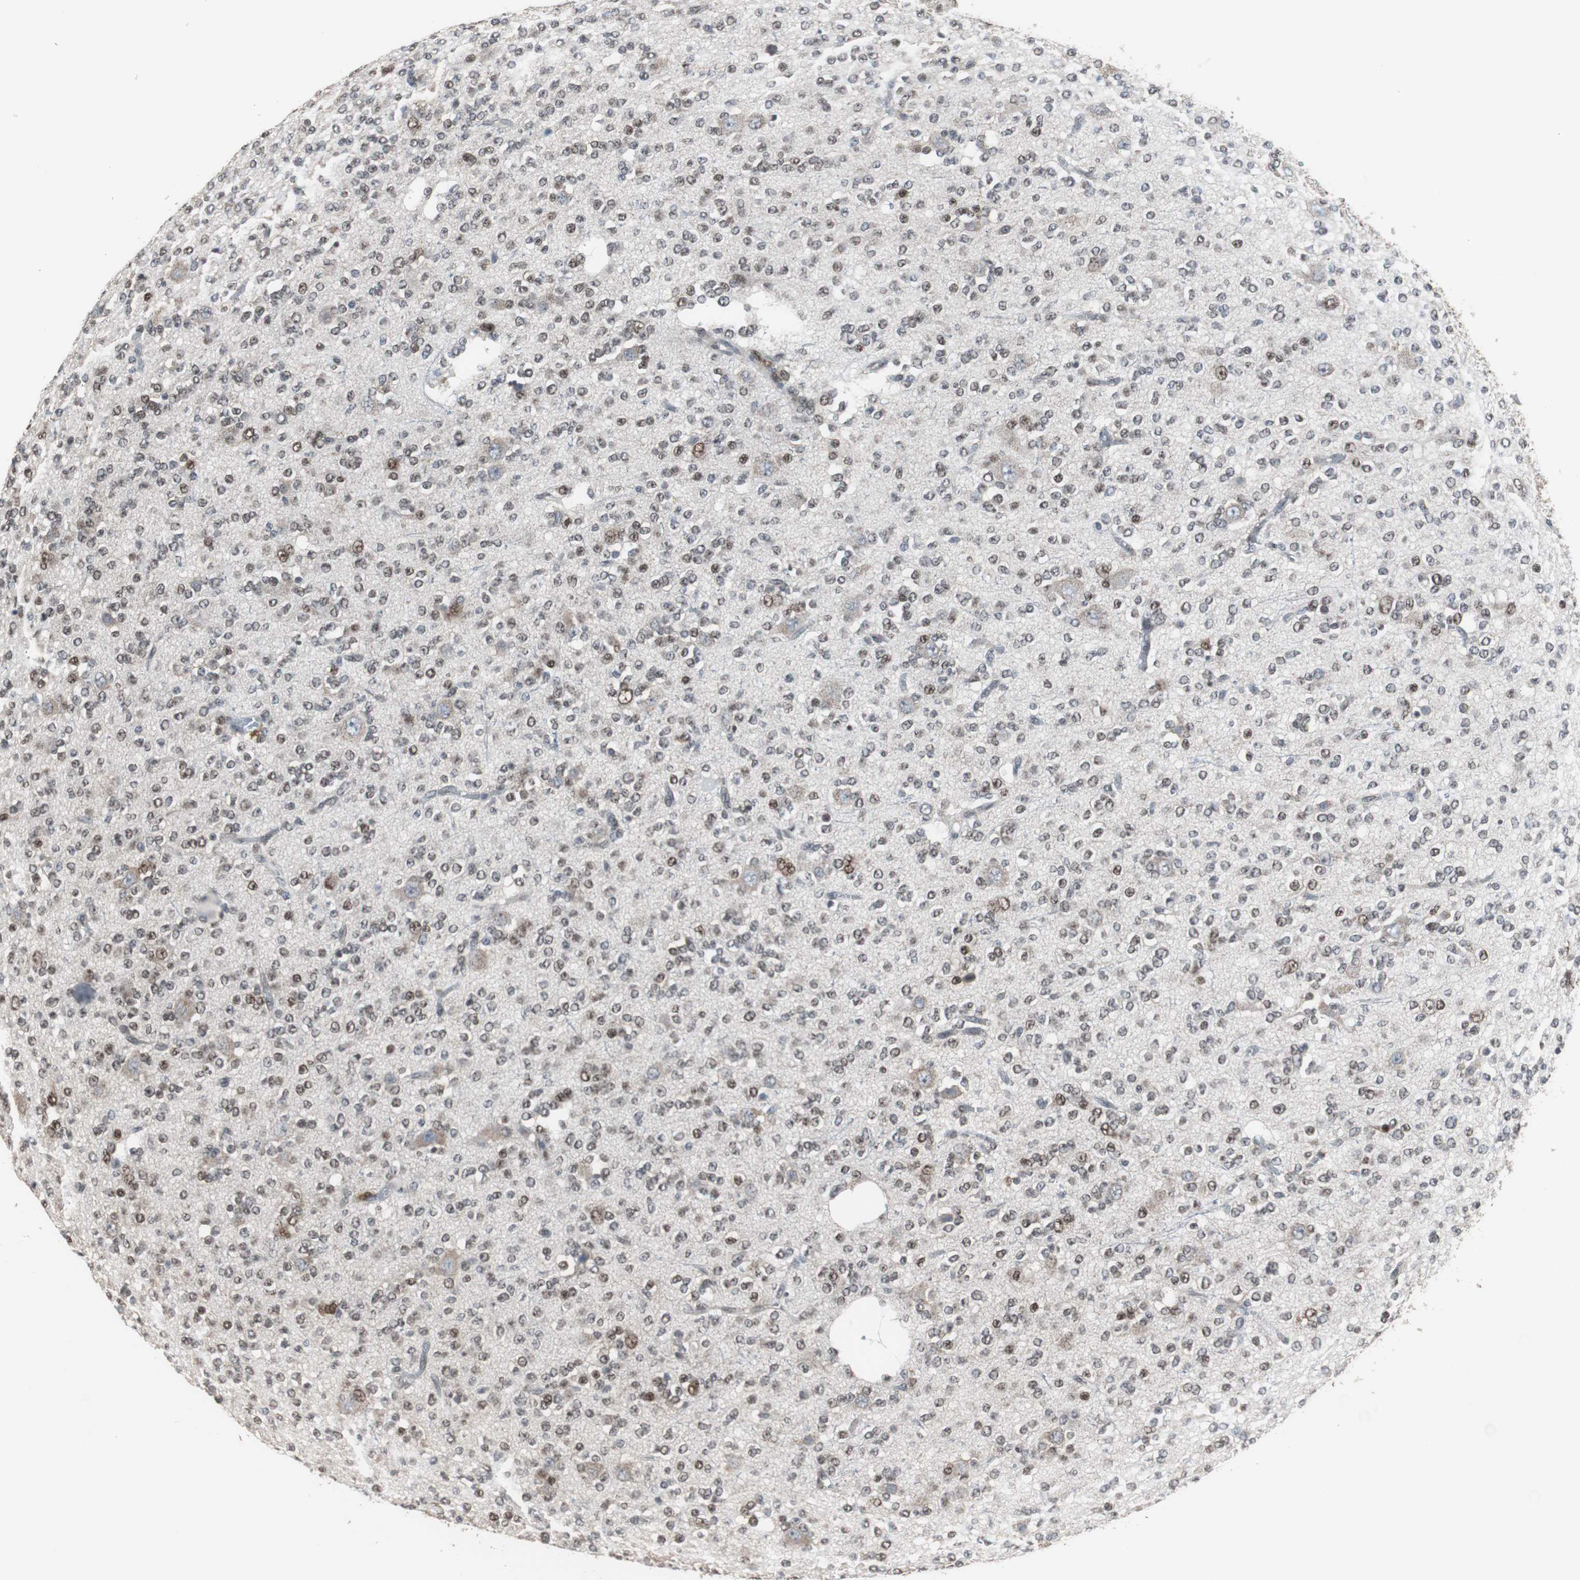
{"staining": {"intensity": "weak", "quantity": "25%-75%", "location": "nuclear"}, "tissue": "glioma", "cell_type": "Tumor cells", "image_type": "cancer", "snomed": [{"axis": "morphology", "description": "Glioma, malignant, Low grade"}, {"axis": "topography", "description": "Brain"}], "caption": "Tumor cells display weak nuclear expression in about 25%-75% of cells in malignant low-grade glioma.", "gene": "ZHX2", "patient": {"sex": "male", "age": 38}}